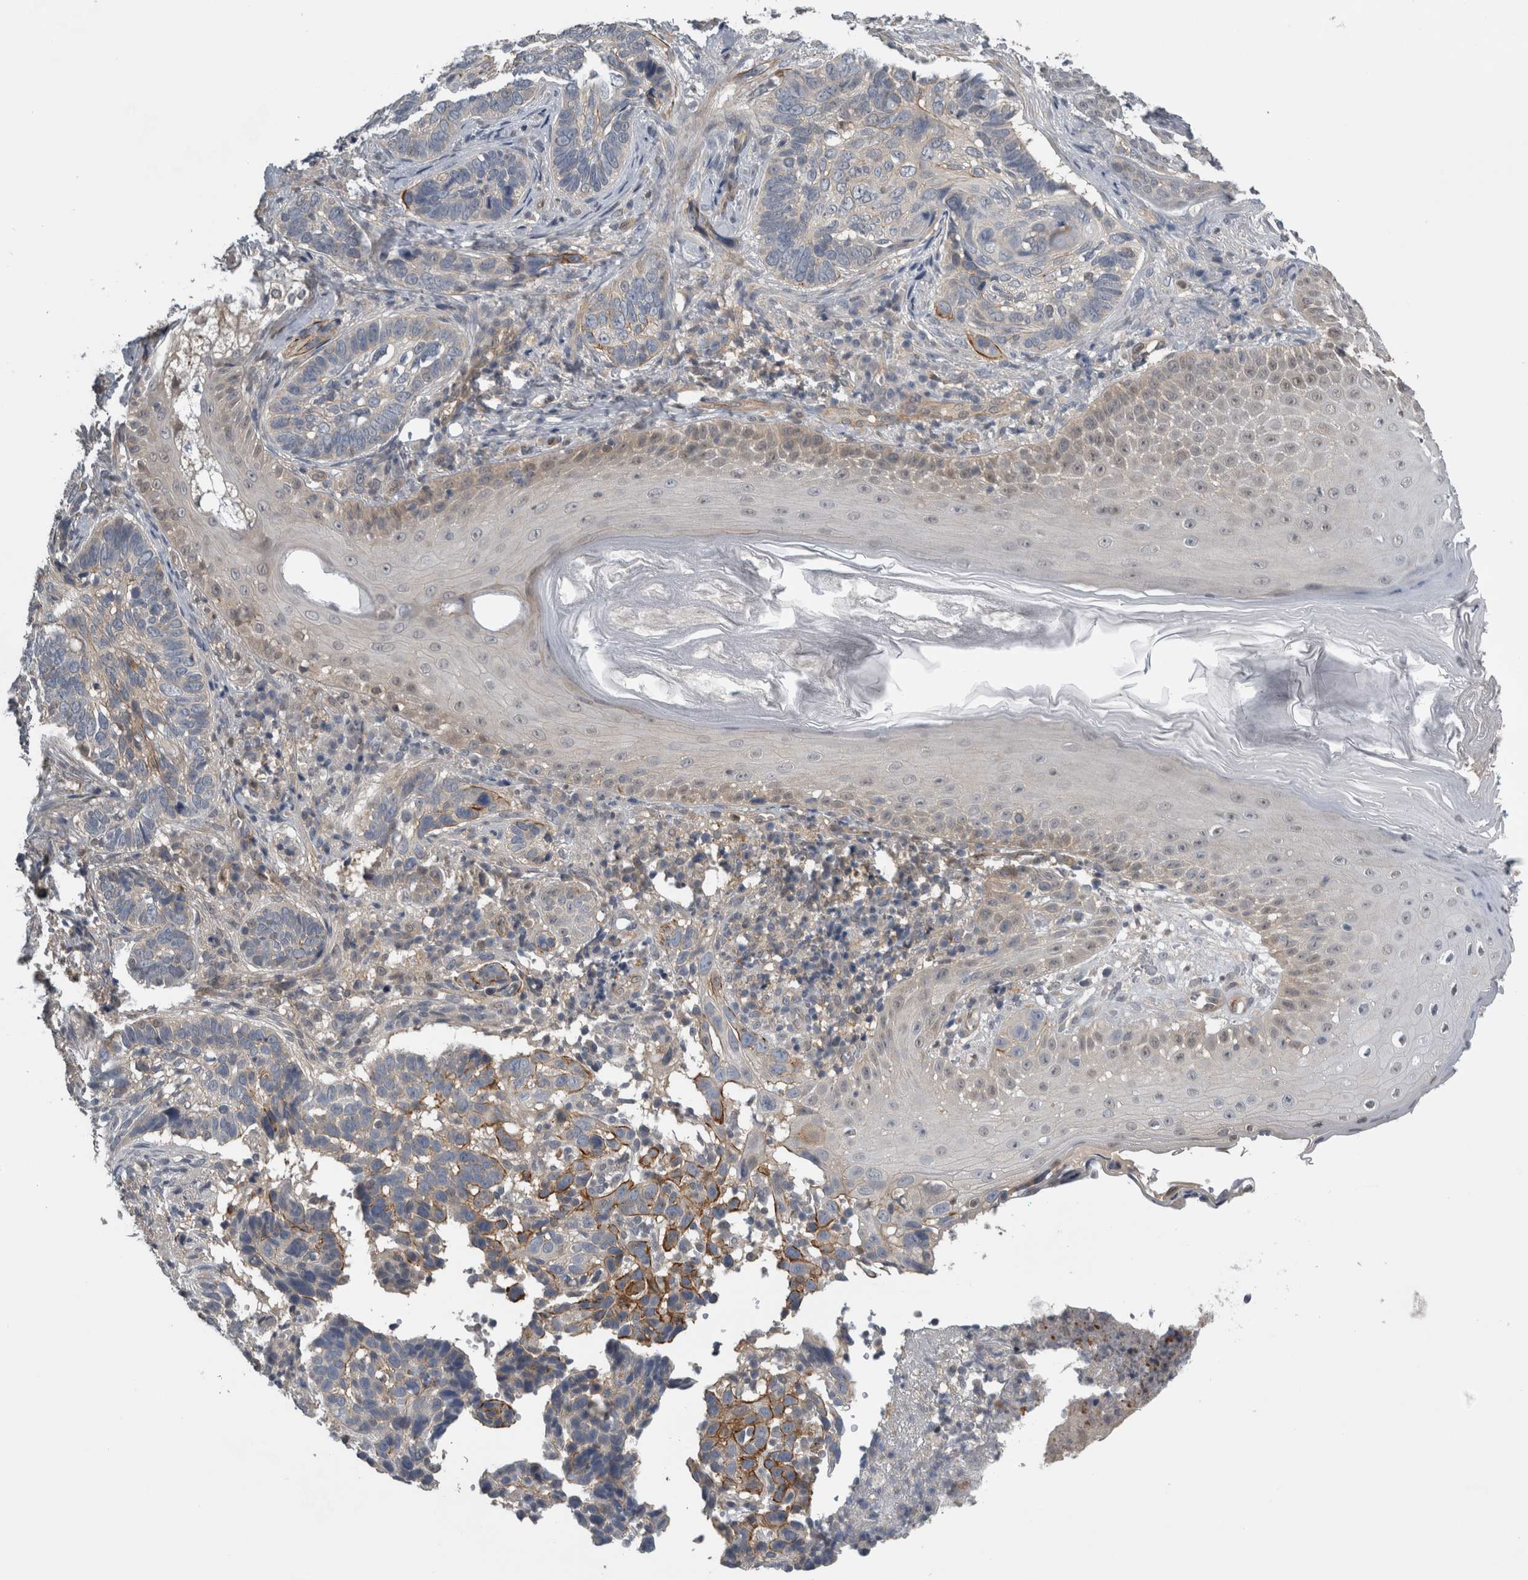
{"staining": {"intensity": "negative", "quantity": "none", "location": "none"}, "tissue": "skin cancer", "cell_type": "Tumor cells", "image_type": "cancer", "snomed": [{"axis": "morphology", "description": "Basal cell carcinoma"}, {"axis": "topography", "description": "Skin"}], "caption": "Skin cancer (basal cell carcinoma) stained for a protein using IHC displays no expression tumor cells.", "gene": "NAPRT", "patient": {"sex": "female", "age": 89}}